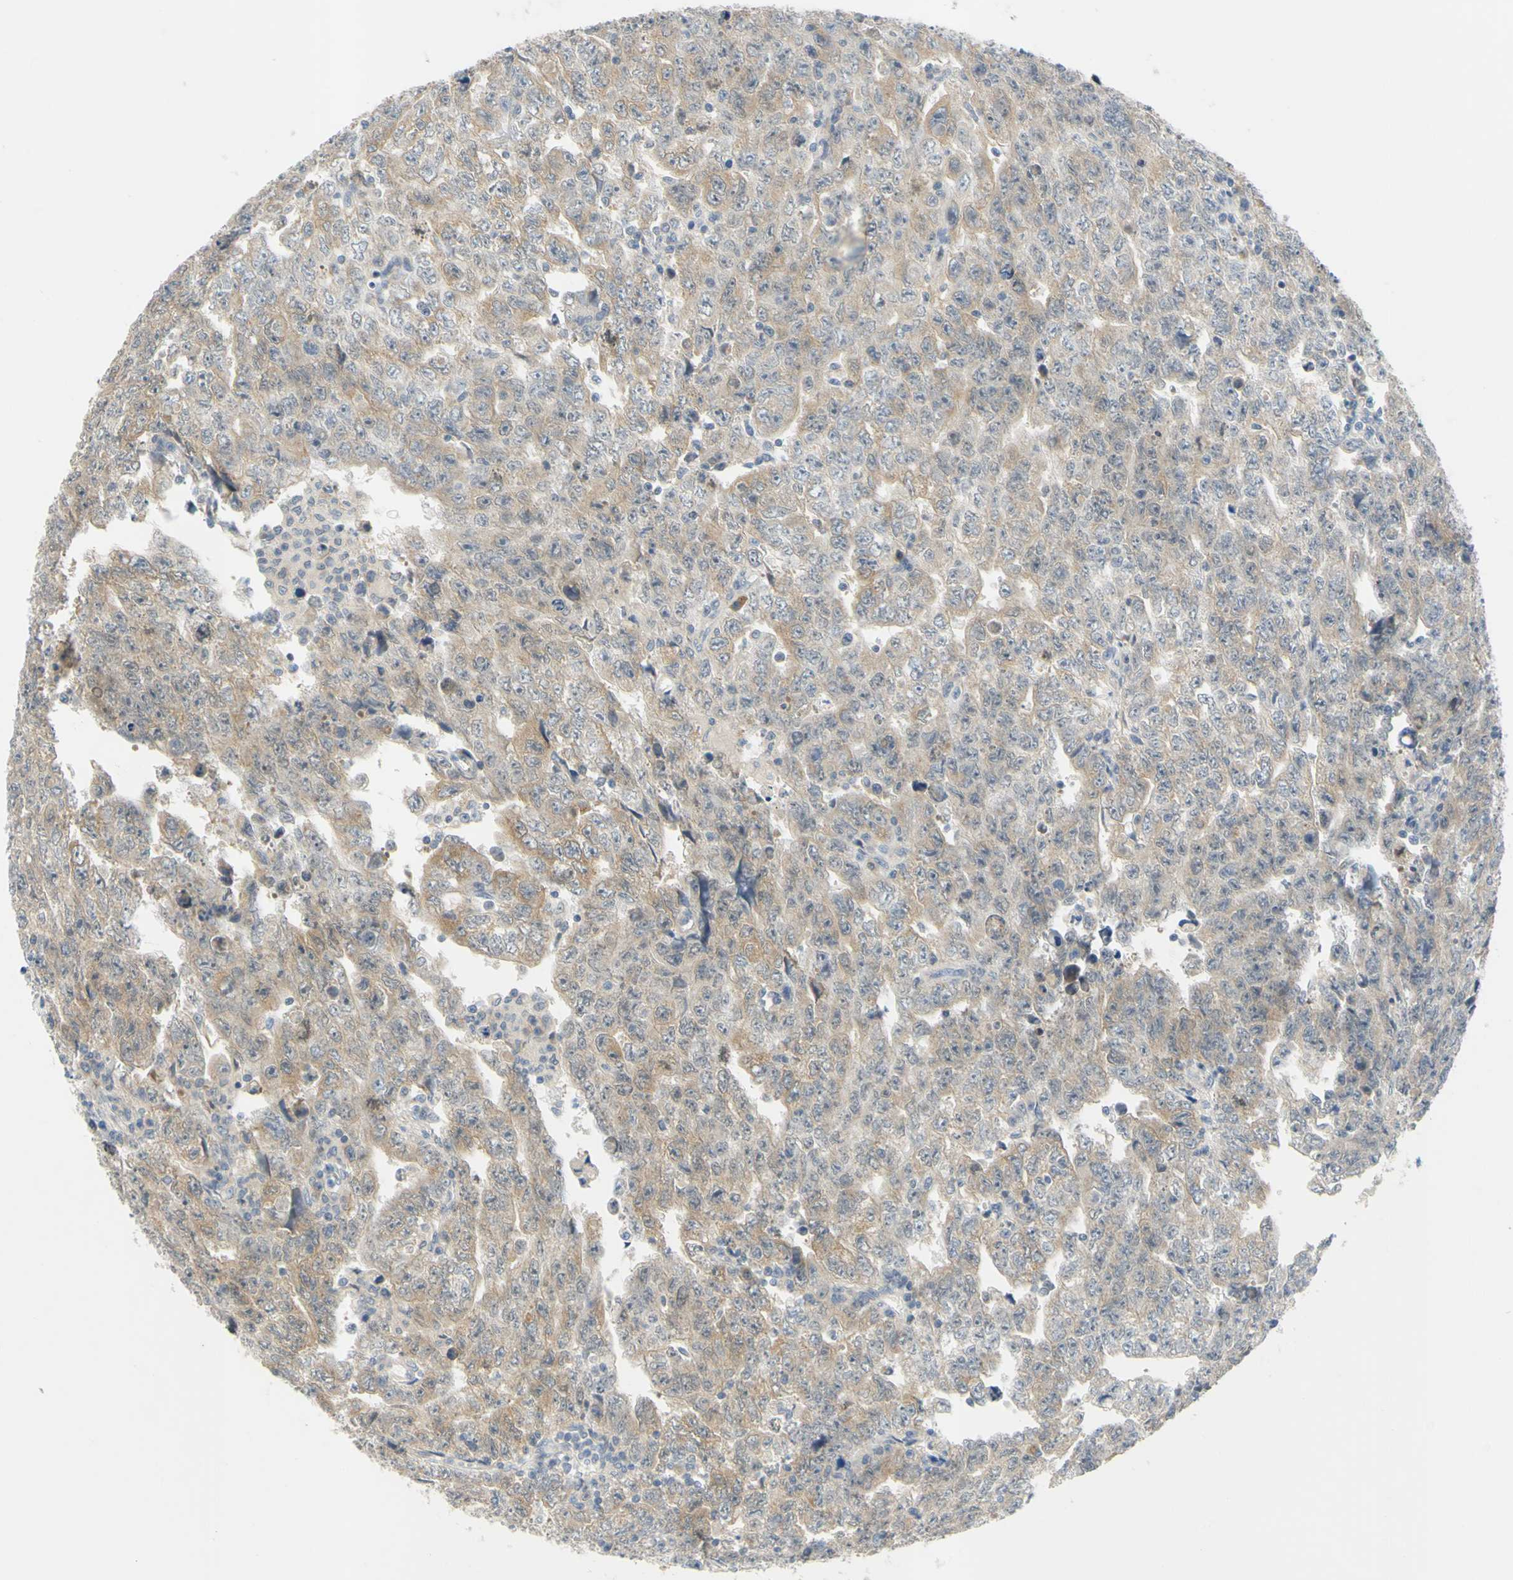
{"staining": {"intensity": "moderate", "quantity": ">75%", "location": "cytoplasmic/membranous"}, "tissue": "testis cancer", "cell_type": "Tumor cells", "image_type": "cancer", "snomed": [{"axis": "morphology", "description": "Carcinoma, Embryonal, NOS"}, {"axis": "topography", "description": "Testis"}], "caption": "This is a histology image of immunohistochemistry (IHC) staining of testis cancer, which shows moderate staining in the cytoplasmic/membranous of tumor cells.", "gene": "CCNB2", "patient": {"sex": "male", "age": 28}}